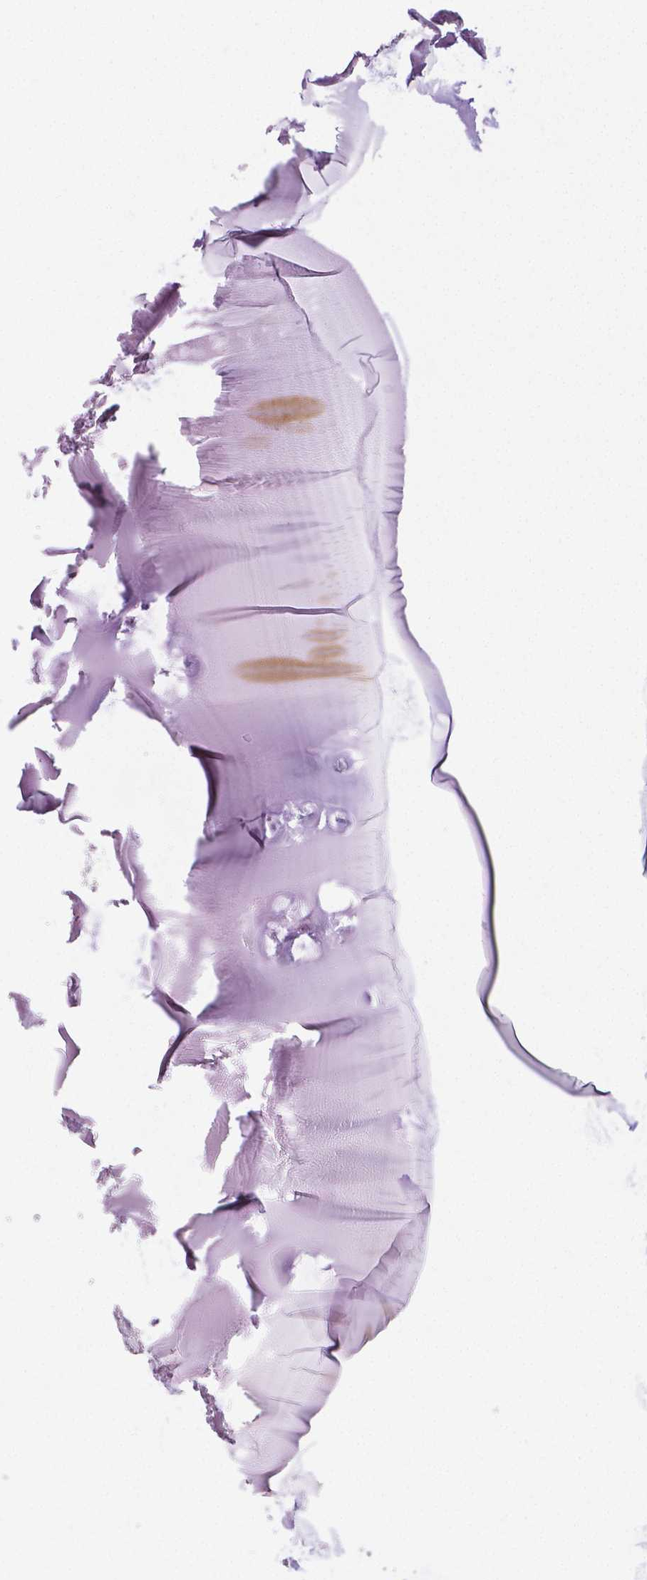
{"staining": {"intensity": "negative", "quantity": "none", "location": "none"}, "tissue": "soft tissue", "cell_type": "Chondrocytes", "image_type": "normal", "snomed": [{"axis": "morphology", "description": "Normal tissue, NOS"}, {"axis": "morphology", "description": "Squamous cell carcinoma, NOS"}, {"axis": "topography", "description": "Cartilage tissue"}, {"axis": "topography", "description": "Head-Neck"}], "caption": "High power microscopy micrograph of an immunohistochemistry (IHC) image of unremarkable soft tissue, revealing no significant staining in chondrocytes. The staining was performed using DAB to visualize the protein expression in brown, while the nuclei were stained in blue with hematoxylin (Magnification: 20x).", "gene": "FLT1", "patient": {"sex": "male", "age": 57}}